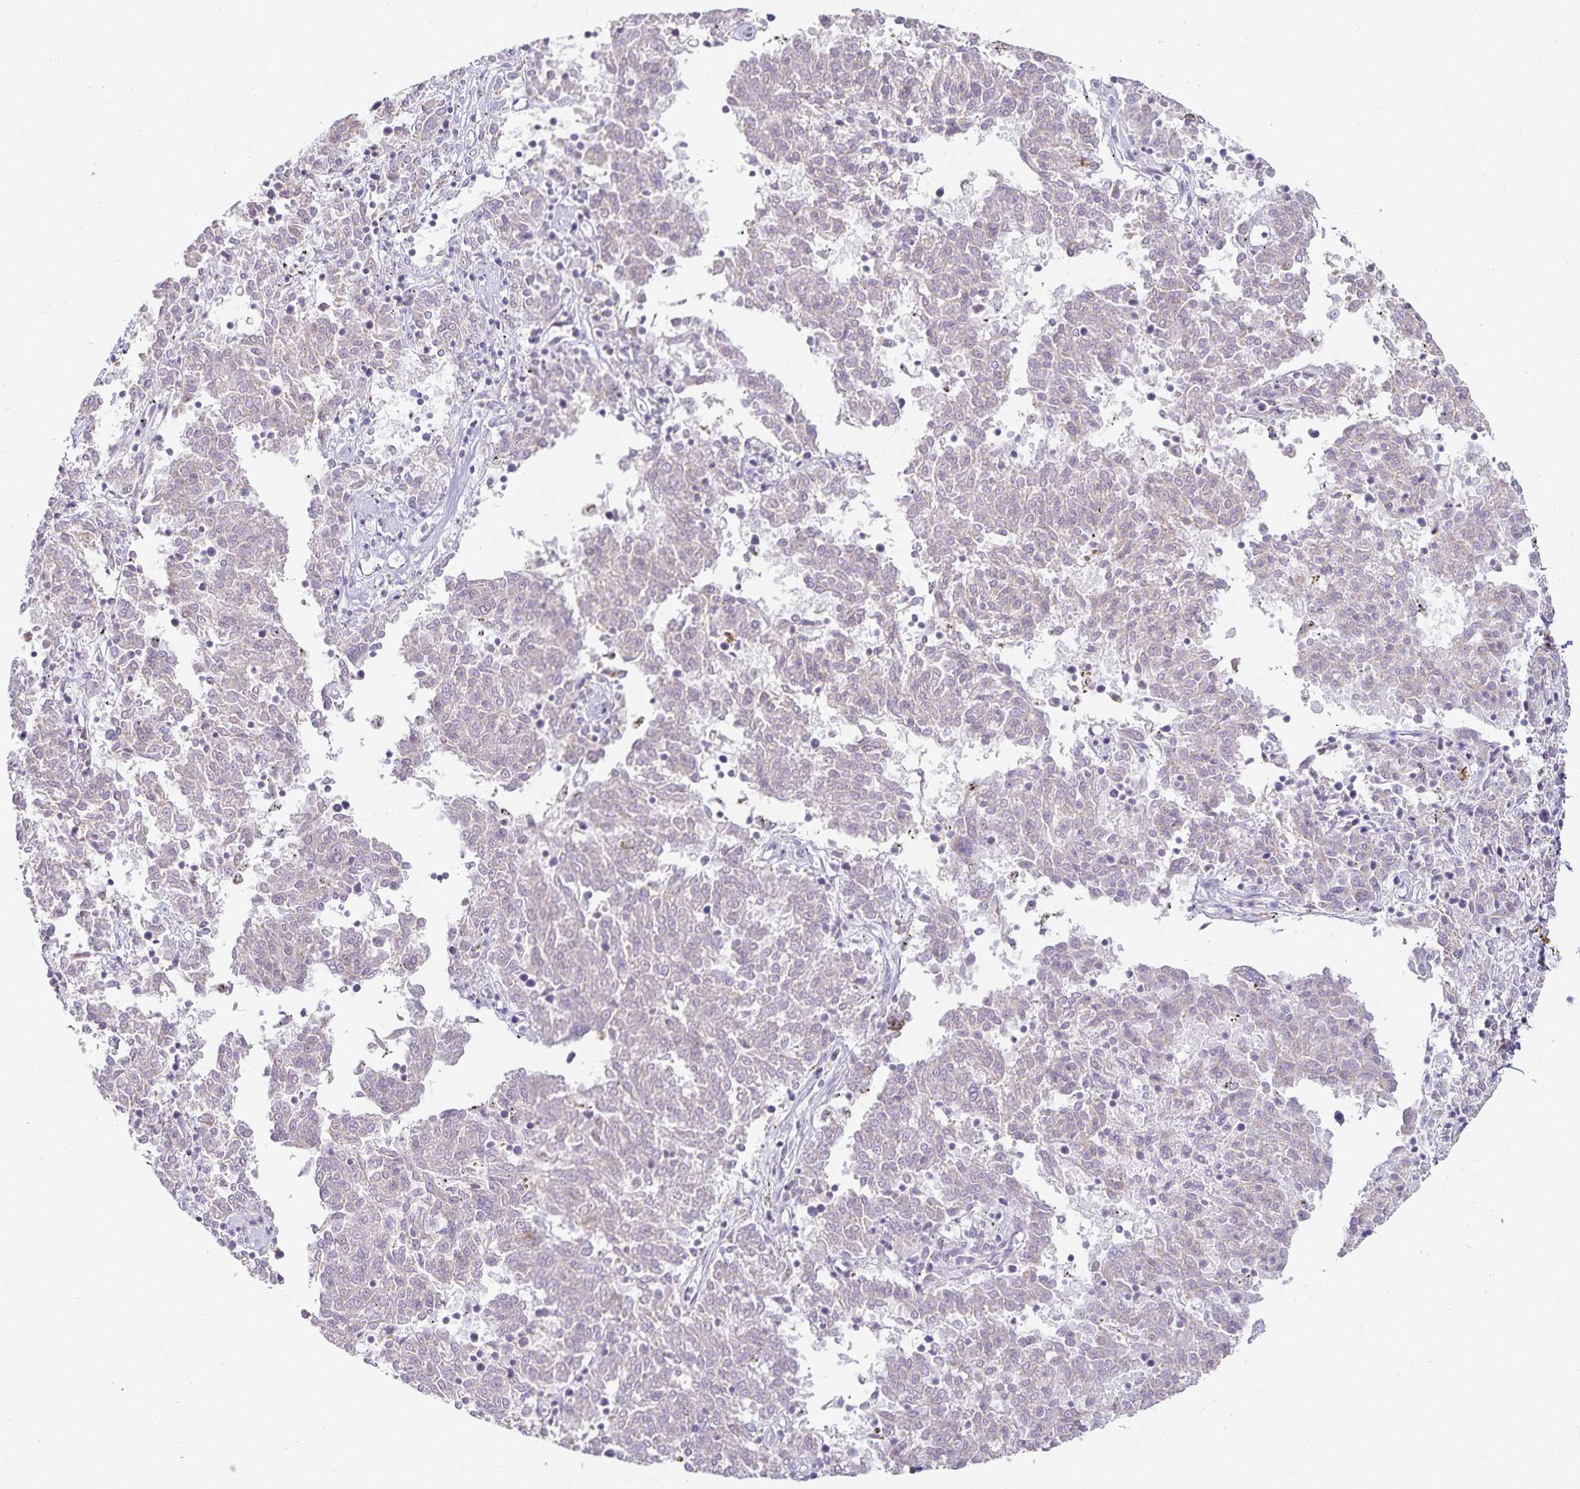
{"staining": {"intensity": "negative", "quantity": "none", "location": "none"}, "tissue": "melanoma", "cell_type": "Tumor cells", "image_type": "cancer", "snomed": [{"axis": "morphology", "description": "Malignant melanoma, NOS"}, {"axis": "topography", "description": "Skin"}], "caption": "This micrograph is of melanoma stained with immunohistochemistry to label a protein in brown with the nuclei are counter-stained blue. There is no positivity in tumor cells.", "gene": "GP2", "patient": {"sex": "female", "age": 72}}